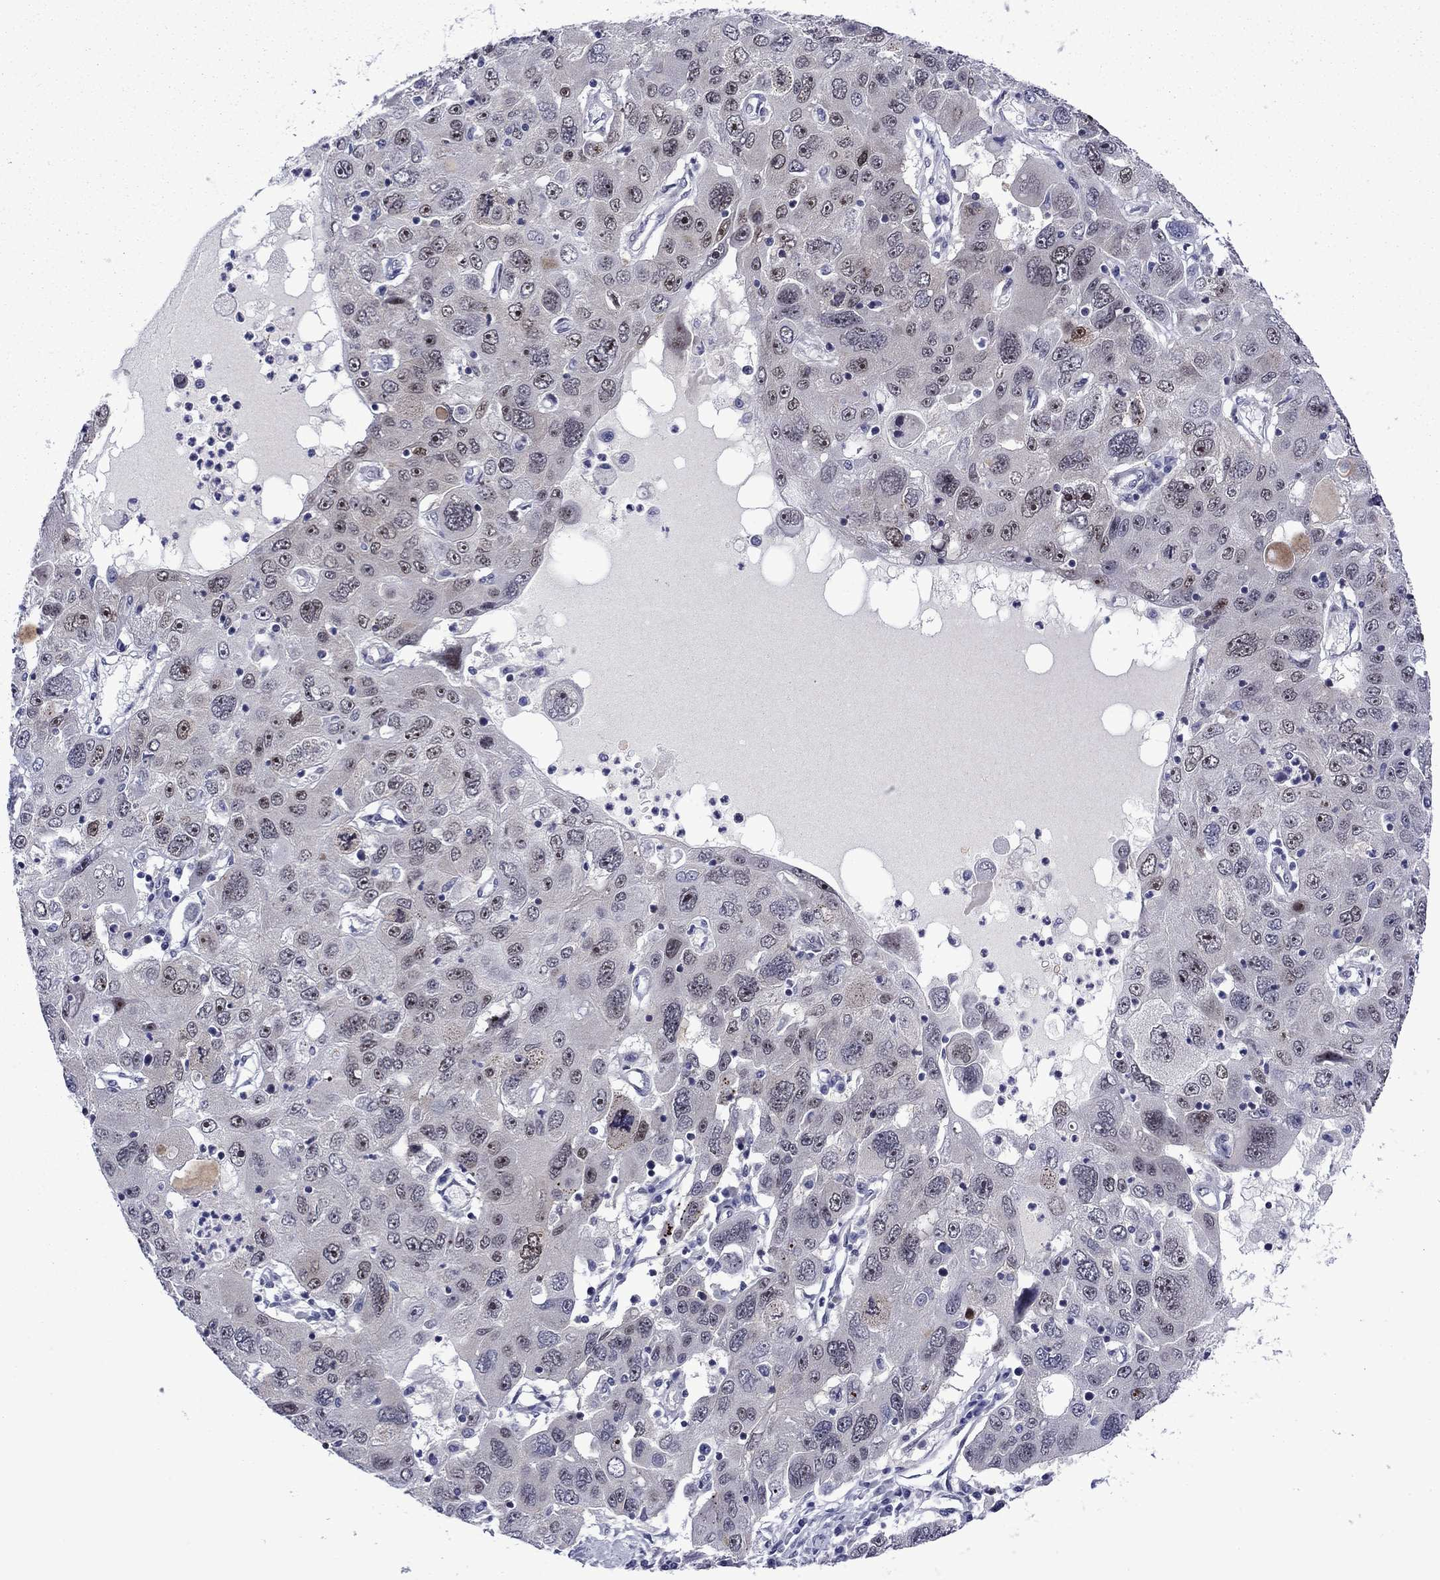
{"staining": {"intensity": "negative", "quantity": "none", "location": "none"}, "tissue": "stomach cancer", "cell_type": "Tumor cells", "image_type": "cancer", "snomed": [{"axis": "morphology", "description": "Adenocarcinoma, NOS"}, {"axis": "topography", "description": "Stomach"}], "caption": "IHC micrograph of human adenocarcinoma (stomach) stained for a protein (brown), which displays no expression in tumor cells.", "gene": "SURF2", "patient": {"sex": "male", "age": 56}}